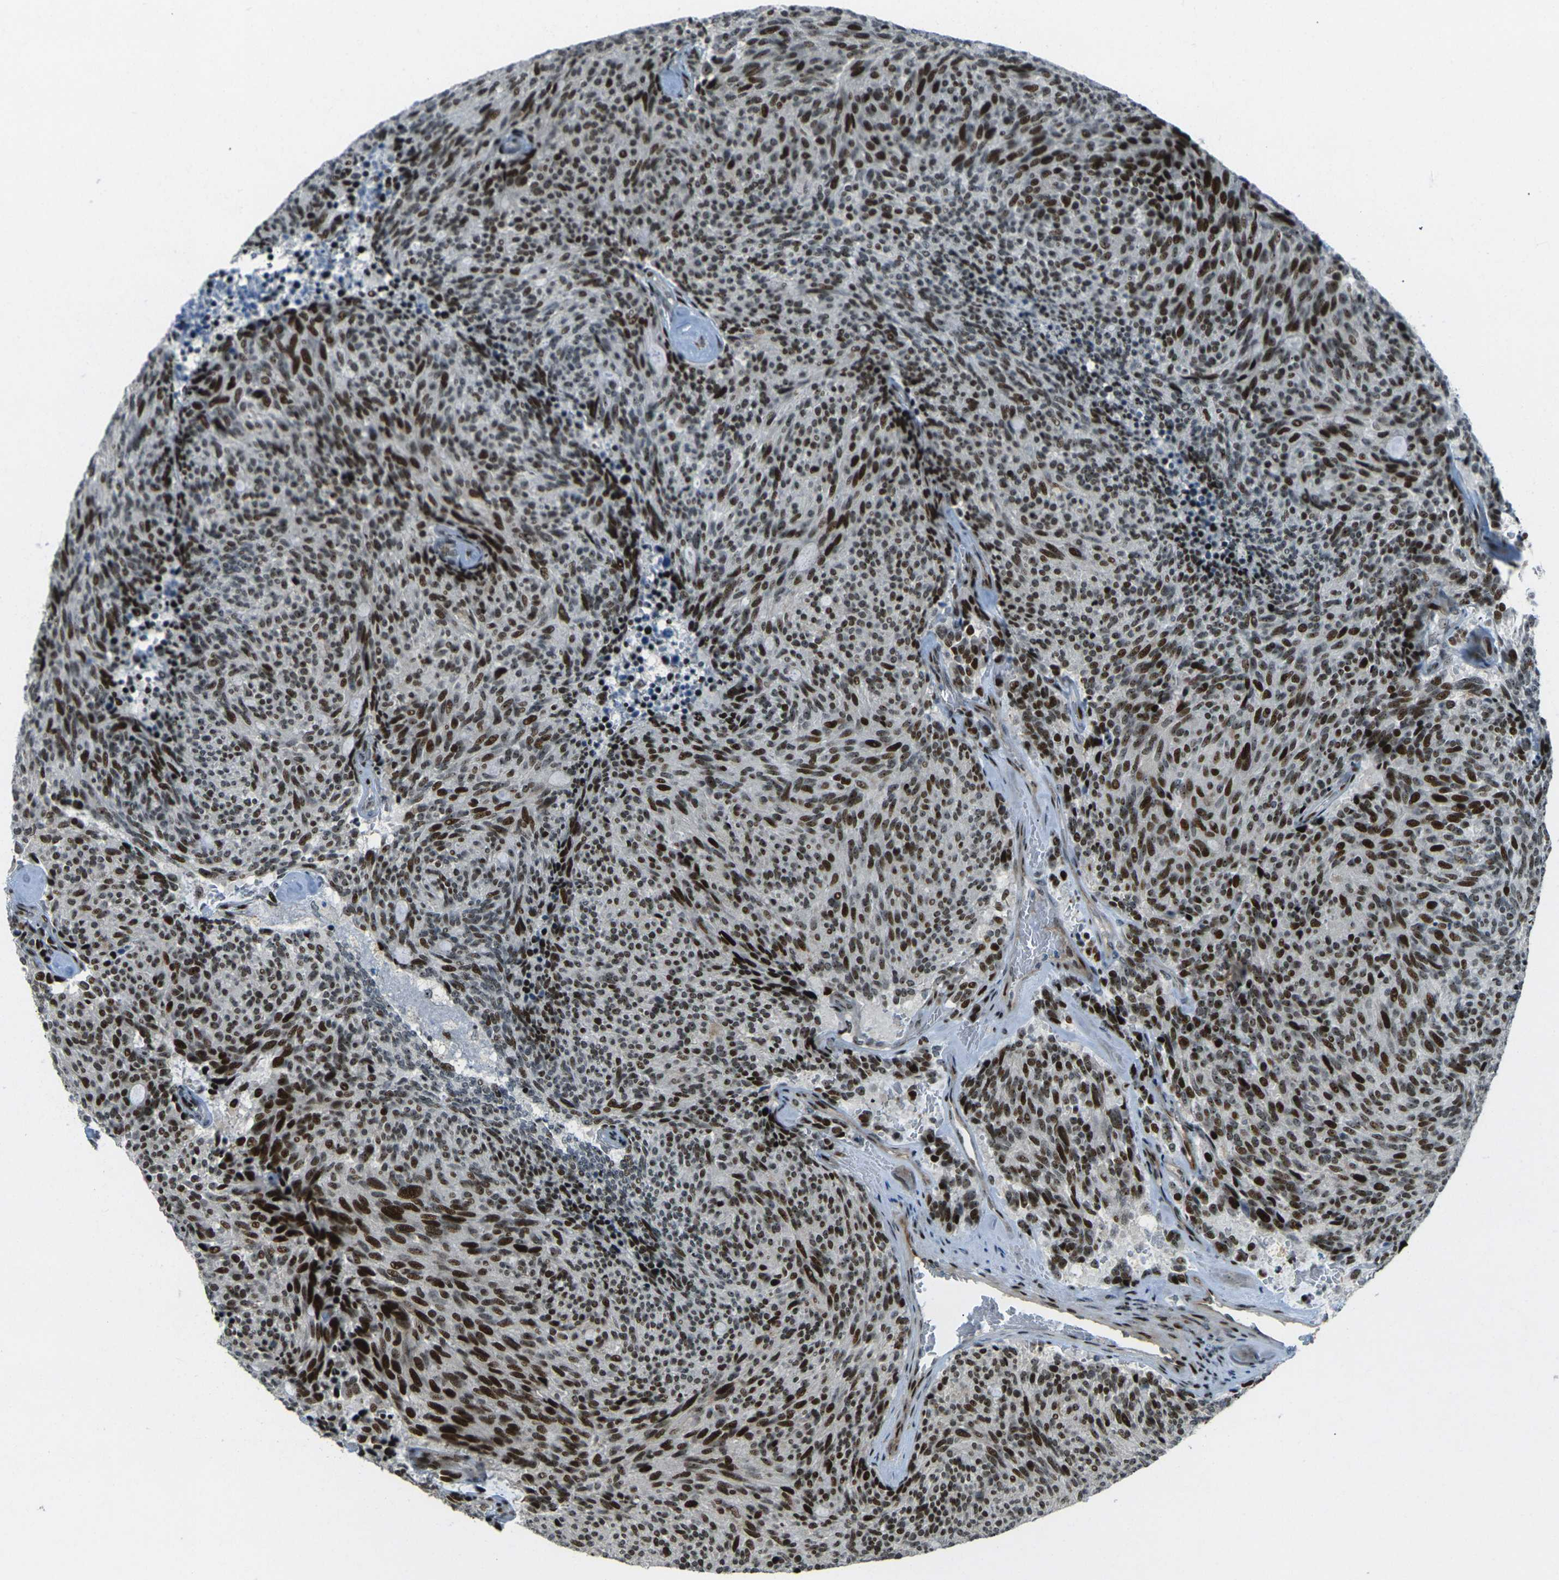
{"staining": {"intensity": "strong", "quantity": ">75%", "location": "nuclear"}, "tissue": "carcinoid", "cell_type": "Tumor cells", "image_type": "cancer", "snomed": [{"axis": "morphology", "description": "Carcinoid, malignant, NOS"}, {"axis": "topography", "description": "Pancreas"}], "caption": "Strong nuclear protein staining is identified in approximately >75% of tumor cells in malignant carcinoid.", "gene": "UBE2C", "patient": {"sex": "female", "age": 54}}